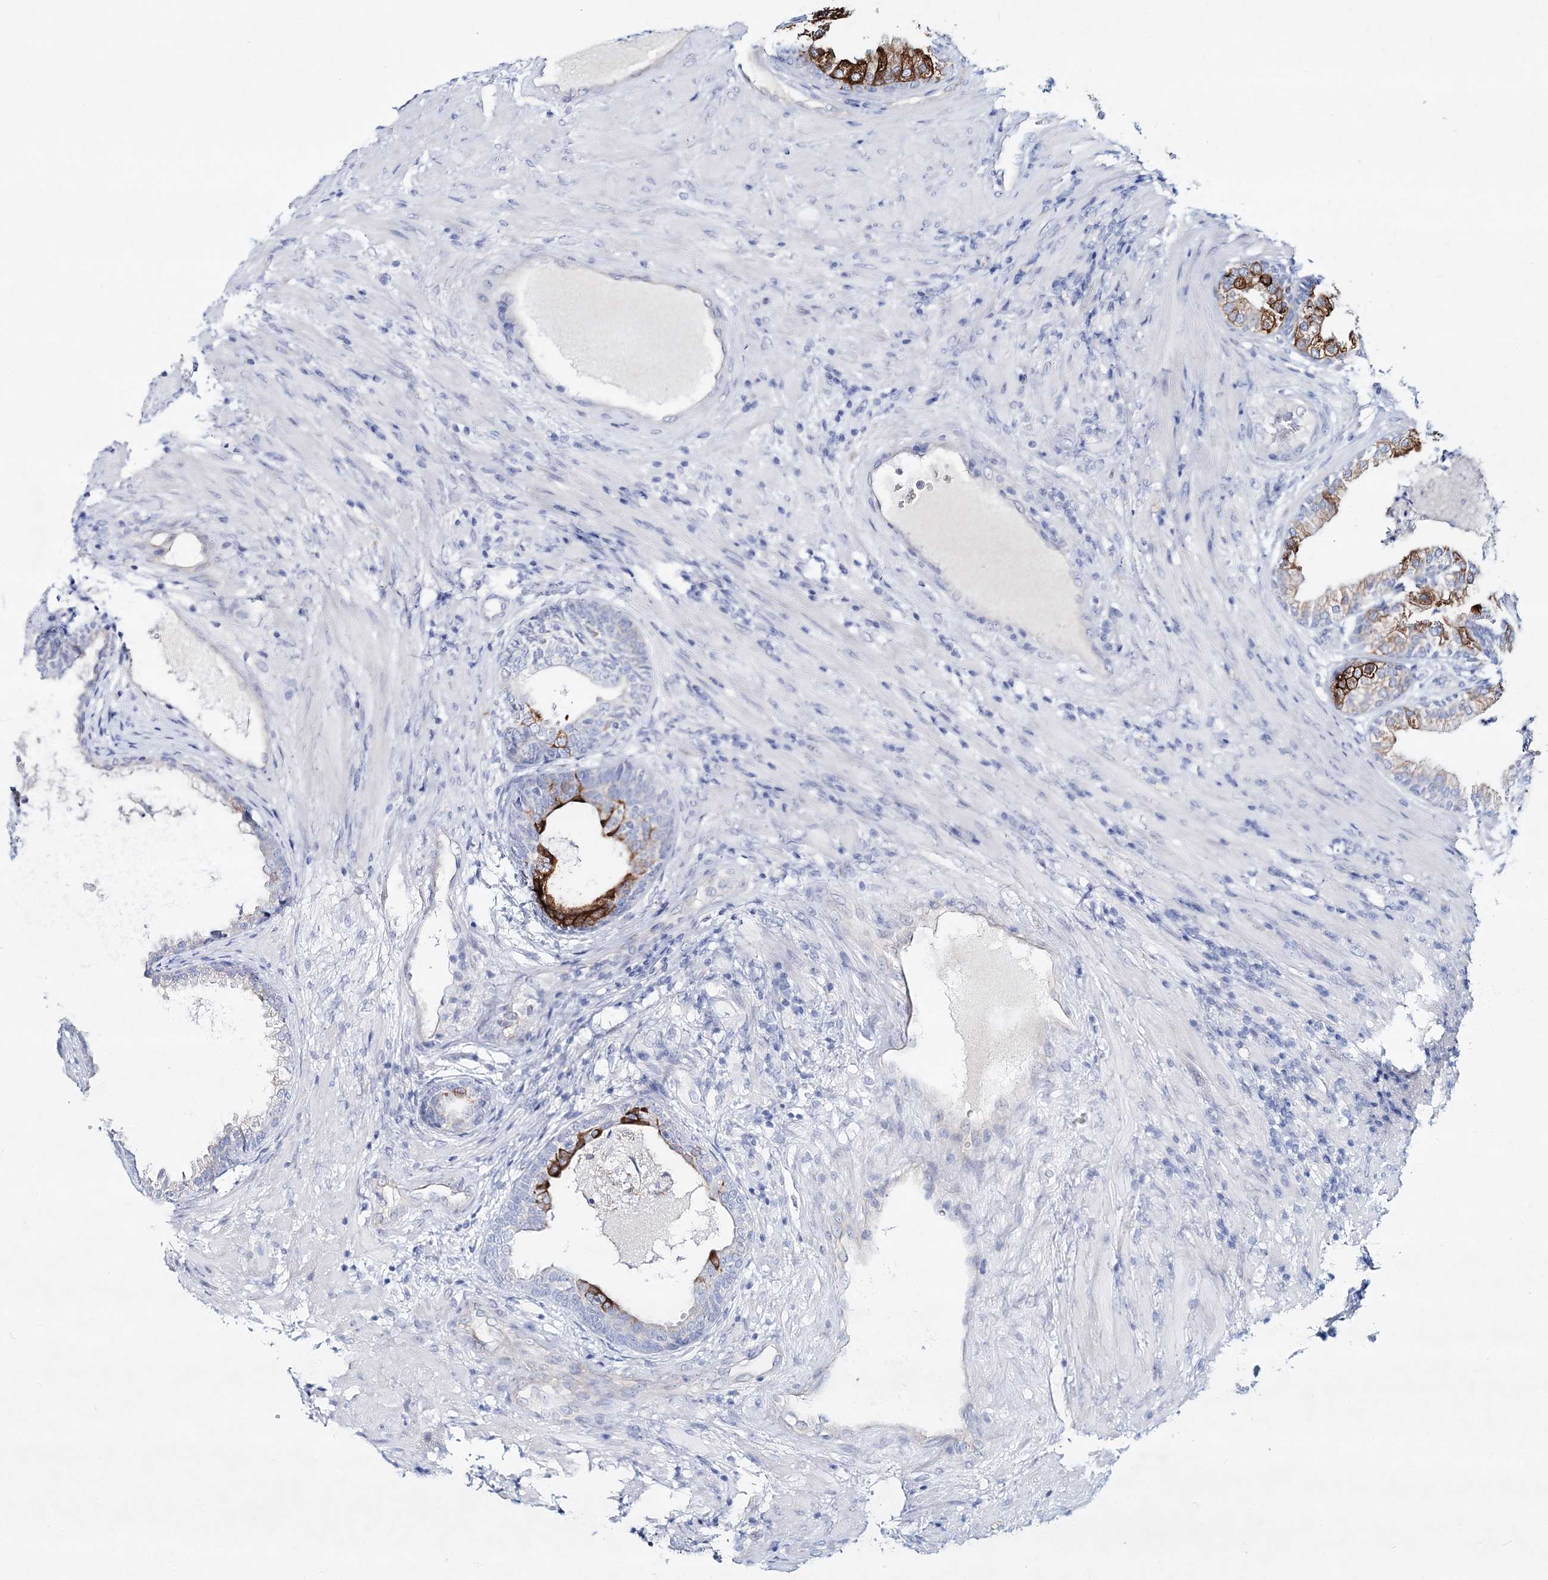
{"staining": {"intensity": "strong", "quantity": ">75%", "location": "cytoplasmic/membranous"}, "tissue": "prostate", "cell_type": "Glandular cells", "image_type": "normal", "snomed": [{"axis": "morphology", "description": "Normal tissue, NOS"}, {"axis": "topography", "description": "Prostate"}], "caption": "Protein expression by IHC shows strong cytoplasmic/membranous expression in about >75% of glandular cells in unremarkable prostate. (Stains: DAB (3,3'-diaminobenzidine) in brown, nuclei in blue, Microscopy: brightfield microscopy at high magnification).", "gene": "ADGRL1", "patient": {"sex": "male", "age": 76}}